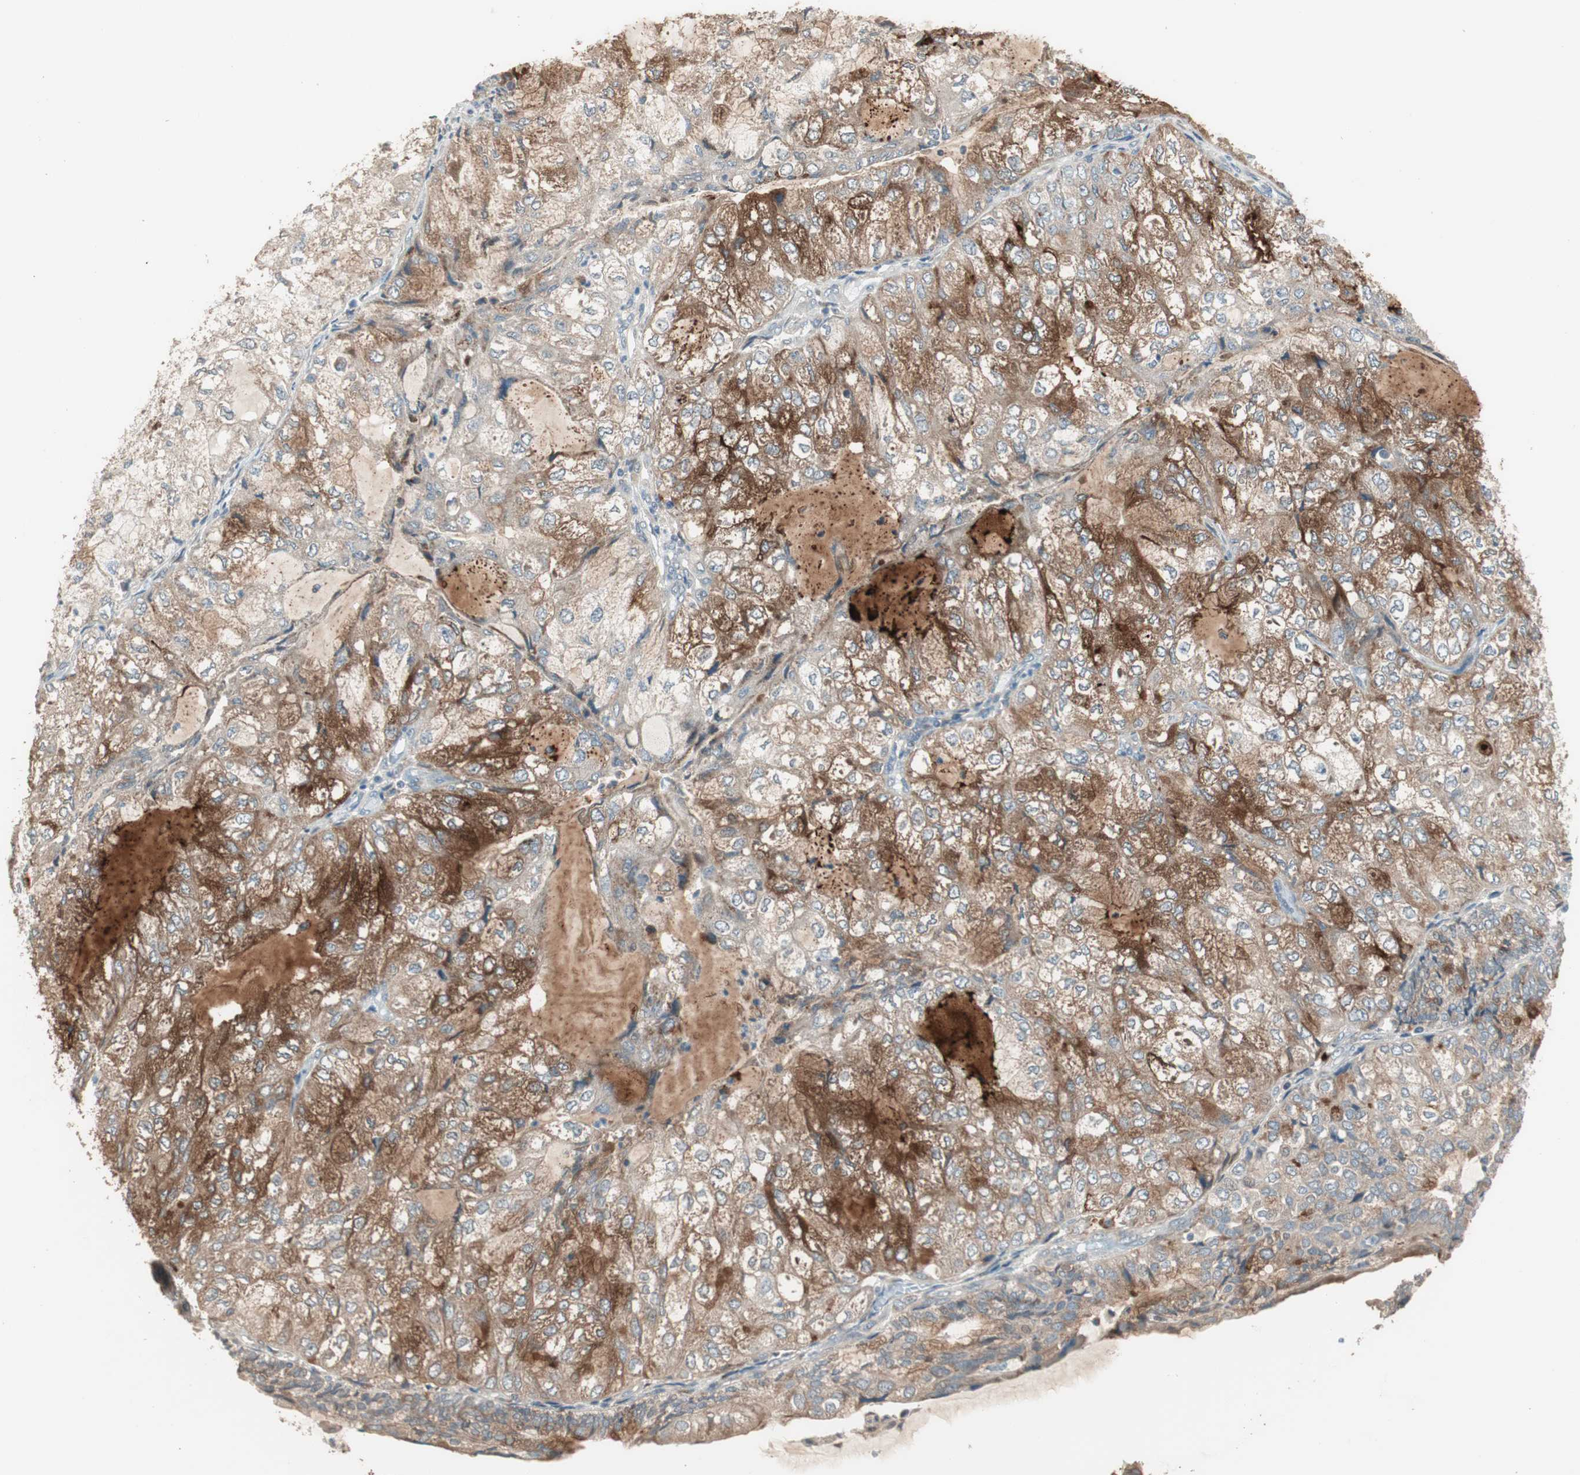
{"staining": {"intensity": "moderate", "quantity": ">75%", "location": "cytoplasmic/membranous"}, "tissue": "endometrial cancer", "cell_type": "Tumor cells", "image_type": "cancer", "snomed": [{"axis": "morphology", "description": "Adenocarcinoma, NOS"}, {"axis": "topography", "description": "Endometrium"}], "caption": "Approximately >75% of tumor cells in endometrial adenocarcinoma reveal moderate cytoplasmic/membranous protein expression as visualized by brown immunohistochemical staining.", "gene": "RARRES1", "patient": {"sex": "female", "age": 81}}